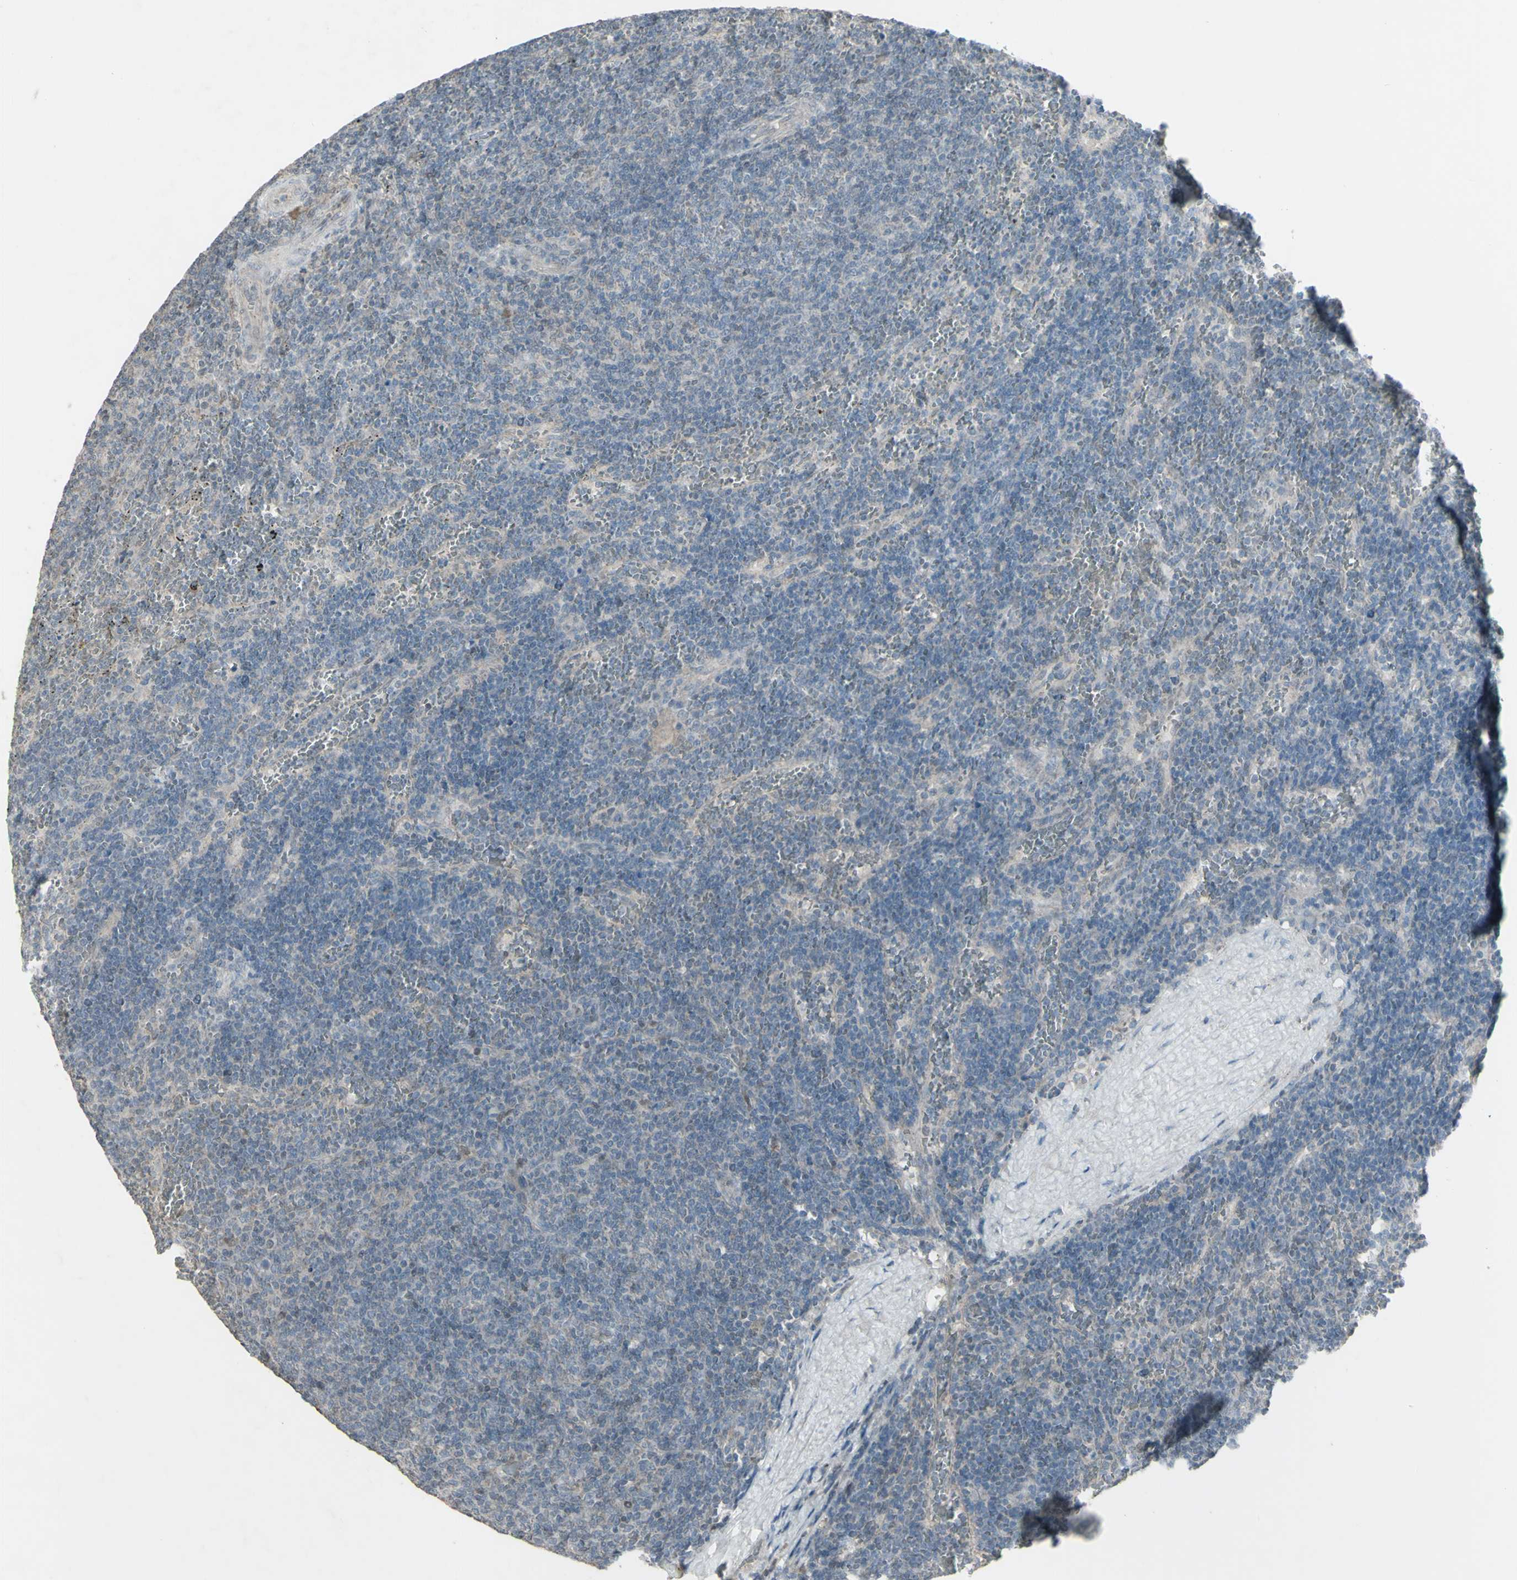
{"staining": {"intensity": "negative", "quantity": "none", "location": "none"}, "tissue": "lymphoma", "cell_type": "Tumor cells", "image_type": "cancer", "snomed": [{"axis": "morphology", "description": "Malignant lymphoma, non-Hodgkin's type, Low grade"}, {"axis": "topography", "description": "Spleen"}], "caption": "DAB (3,3'-diaminobenzidine) immunohistochemical staining of human lymphoma demonstrates no significant positivity in tumor cells.", "gene": "FXYD3", "patient": {"sex": "female", "age": 50}}